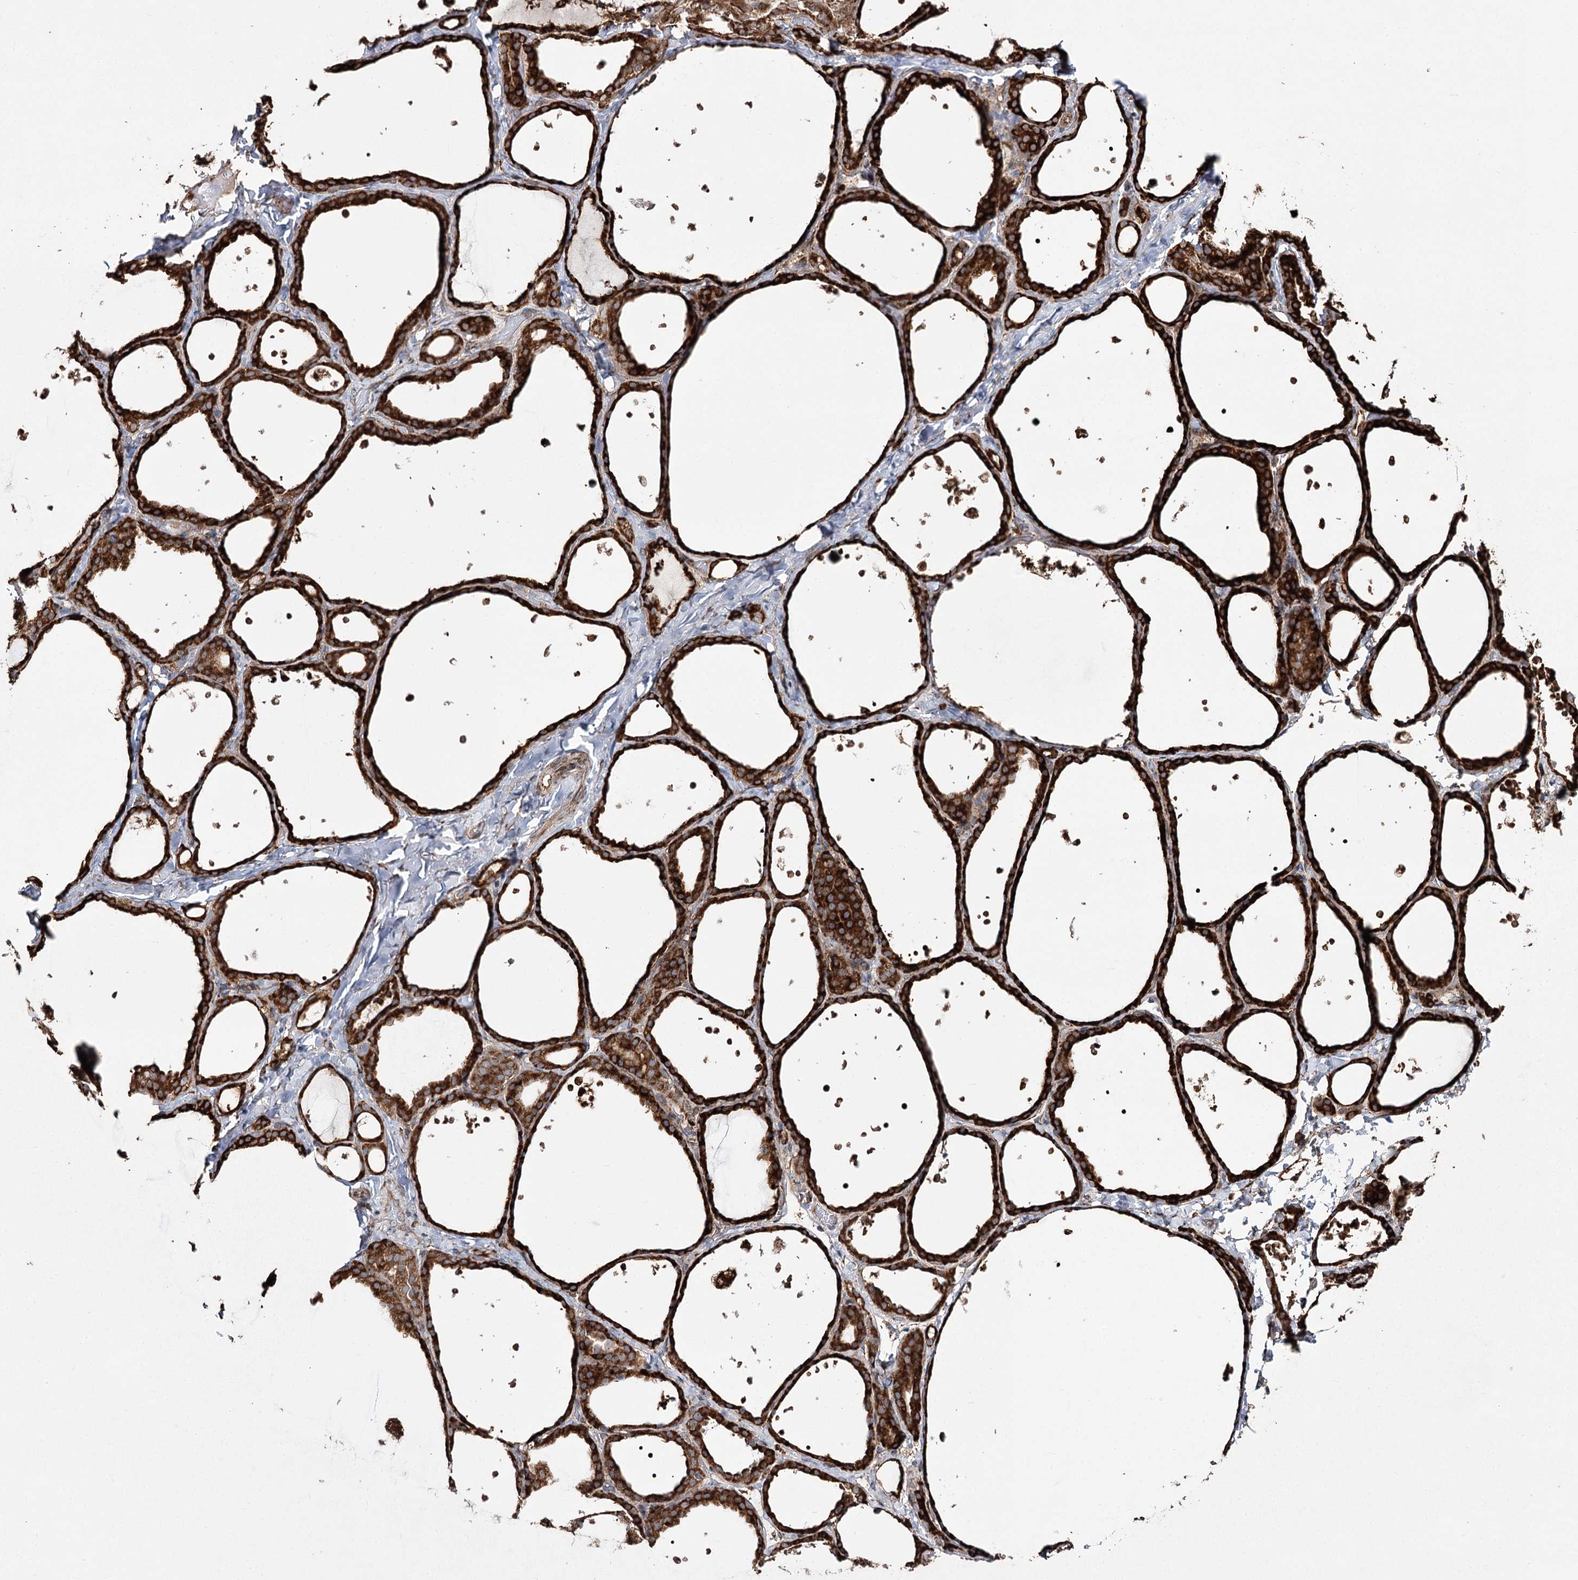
{"staining": {"intensity": "strong", "quantity": ">75%", "location": "cytoplasmic/membranous"}, "tissue": "thyroid gland", "cell_type": "Glandular cells", "image_type": "normal", "snomed": [{"axis": "morphology", "description": "Normal tissue, NOS"}, {"axis": "topography", "description": "Thyroid gland"}], "caption": "Glandular cells exhibit high levels of strong cytoplasmic/membranous positivity in approximately >75% of cells in unremarkable human thyroid gland.", "gene": "FANCL", "patient": {"sex": "female", "age": 44}}